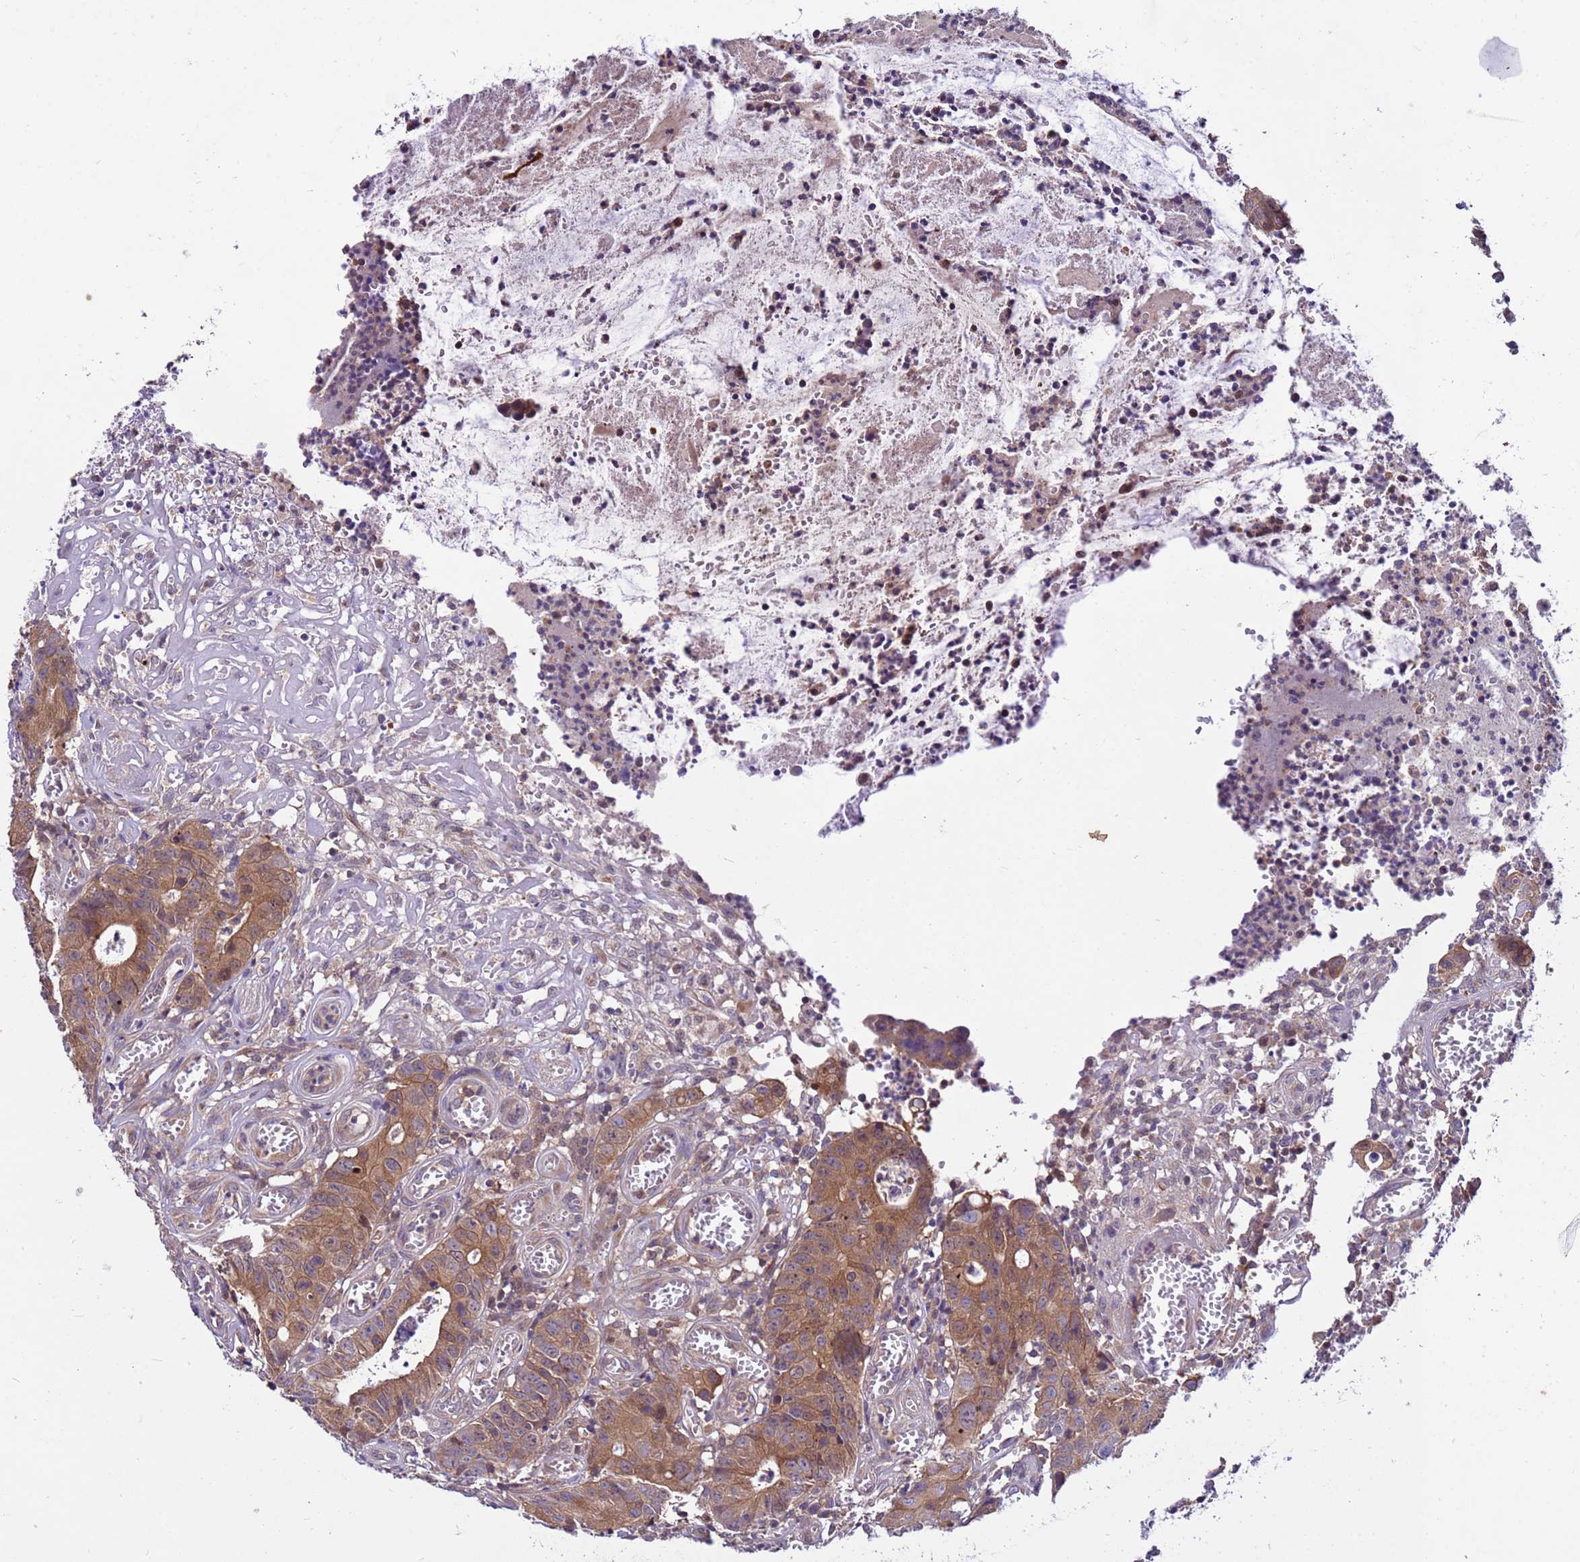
{"staining": {"intensity": "moderate", "quantity": ">75%", "location": "cytoplasmic/membranous"}, "tissue": "colorectal cancer", "cell_type": "Tumor cells", "image_type": "cancer", "snomed": [{"axis": "morphology", "description": "Adenocarcinoma, NOS"}, {"axis": "topography", "description": "Colon"}], "caption": "Immunohistochemical staining of colorectal cancer exhibits medium levels of moderate cytoplasmic/membranous positivity in approximately >75% of tumor cells.", "gene": "GET3", "patient": {"sex": "female", "age": 57}}